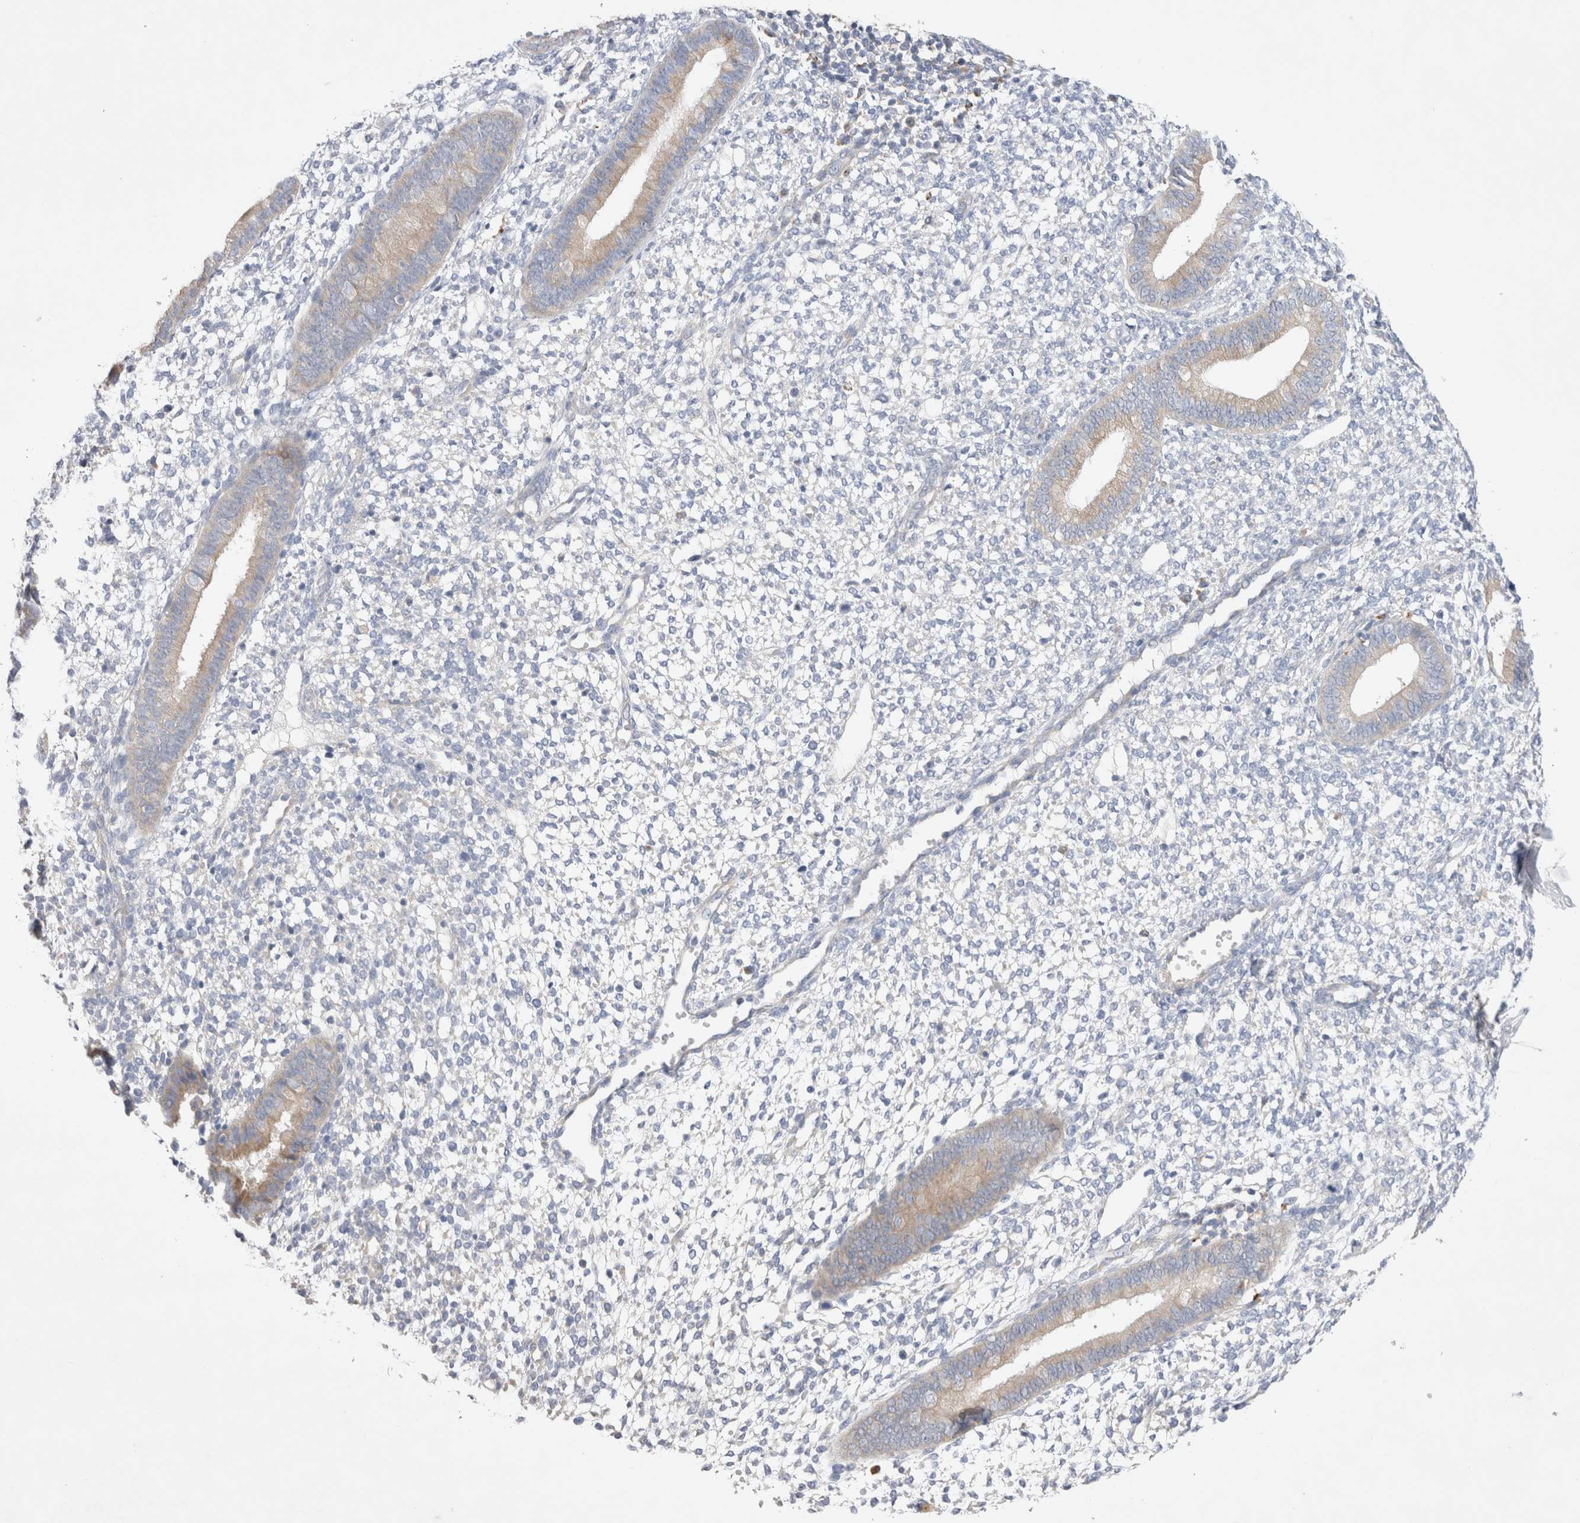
{"staining": {"intensity": "negative", "quantity": "none", "location": "none"}, "tissue": "endometrium", "cell_type": "Cells in endometrial stroma", "image_type": "normal", "snomed": [{"axis": "morphology", "description": "Normal tissue, NOS"}, {"axis": "topography", "description": "Endometrium"}], "caption": "Image shows no significant protein staining in cells in endometrial stroma of benign endometrium. (DAB IHC, high magnification).", "gene": "RBM12B", "patient": {"sex": "female", "age": 46}}